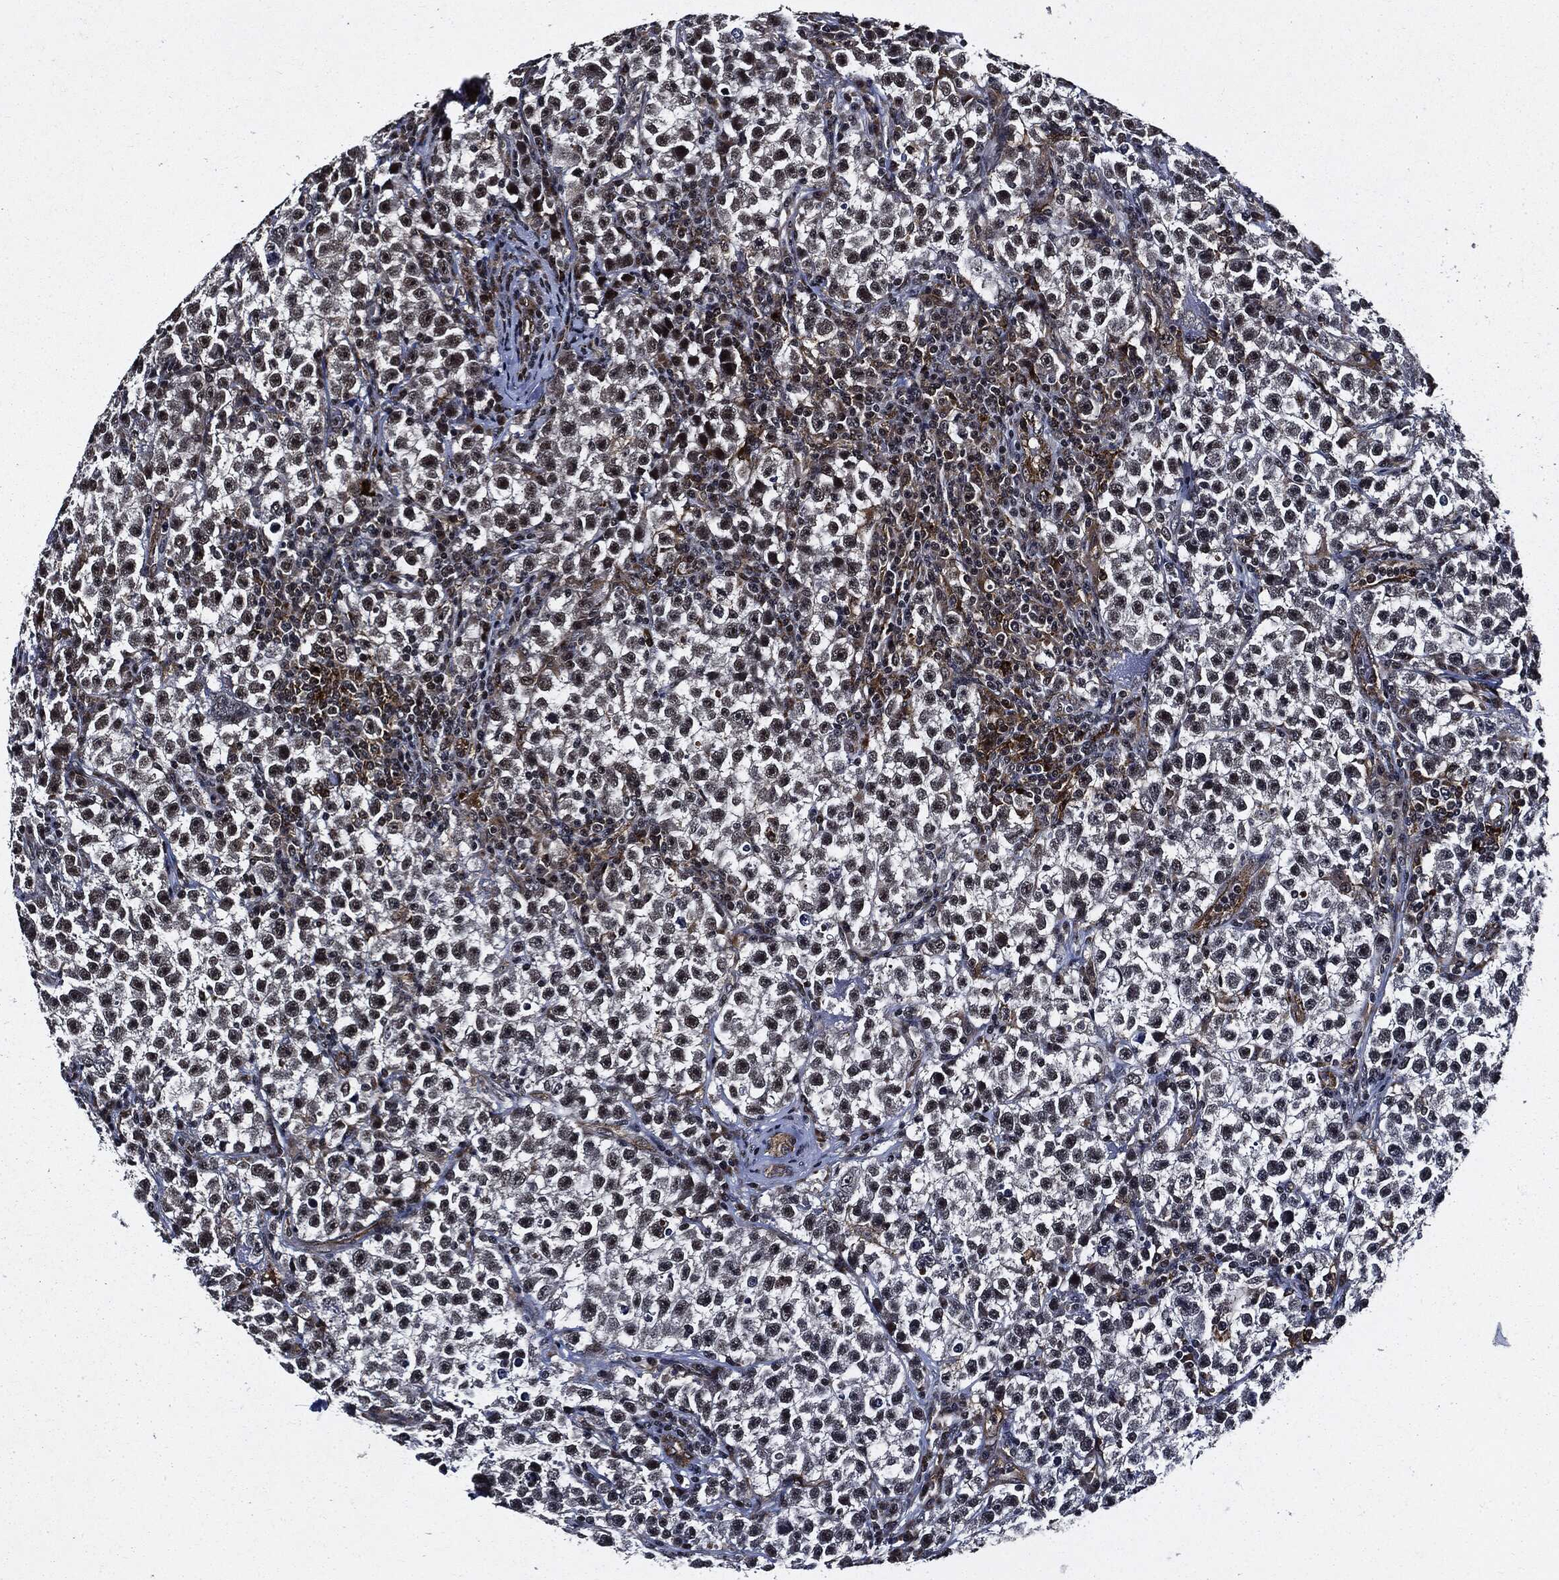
{"staining": {"intensity": "negative", "quantity": "none", "location": "none"}, "tissue": "testis cancer", "cell_type": "Tumor cells", "image_type": "cancer", "snomed": [{"axis": "morphology", "description": "Seminoma, NOS"}, {"axis": "topography", "description": "Testis"}], "caption": "High power microscopy histopathology image of an immunohistochemistry (IHC) photomicrograph of seminoma (testis), revealing no significant staining in tumor cells. Brightfield microscopy of IHC stained with DAB (3,3'-diaminobenzidine) (brown) and hematoxylin (blue), captured at high magnification.", "gene": "SUGT1", "patient": {"sex": "male", "age": 22}}